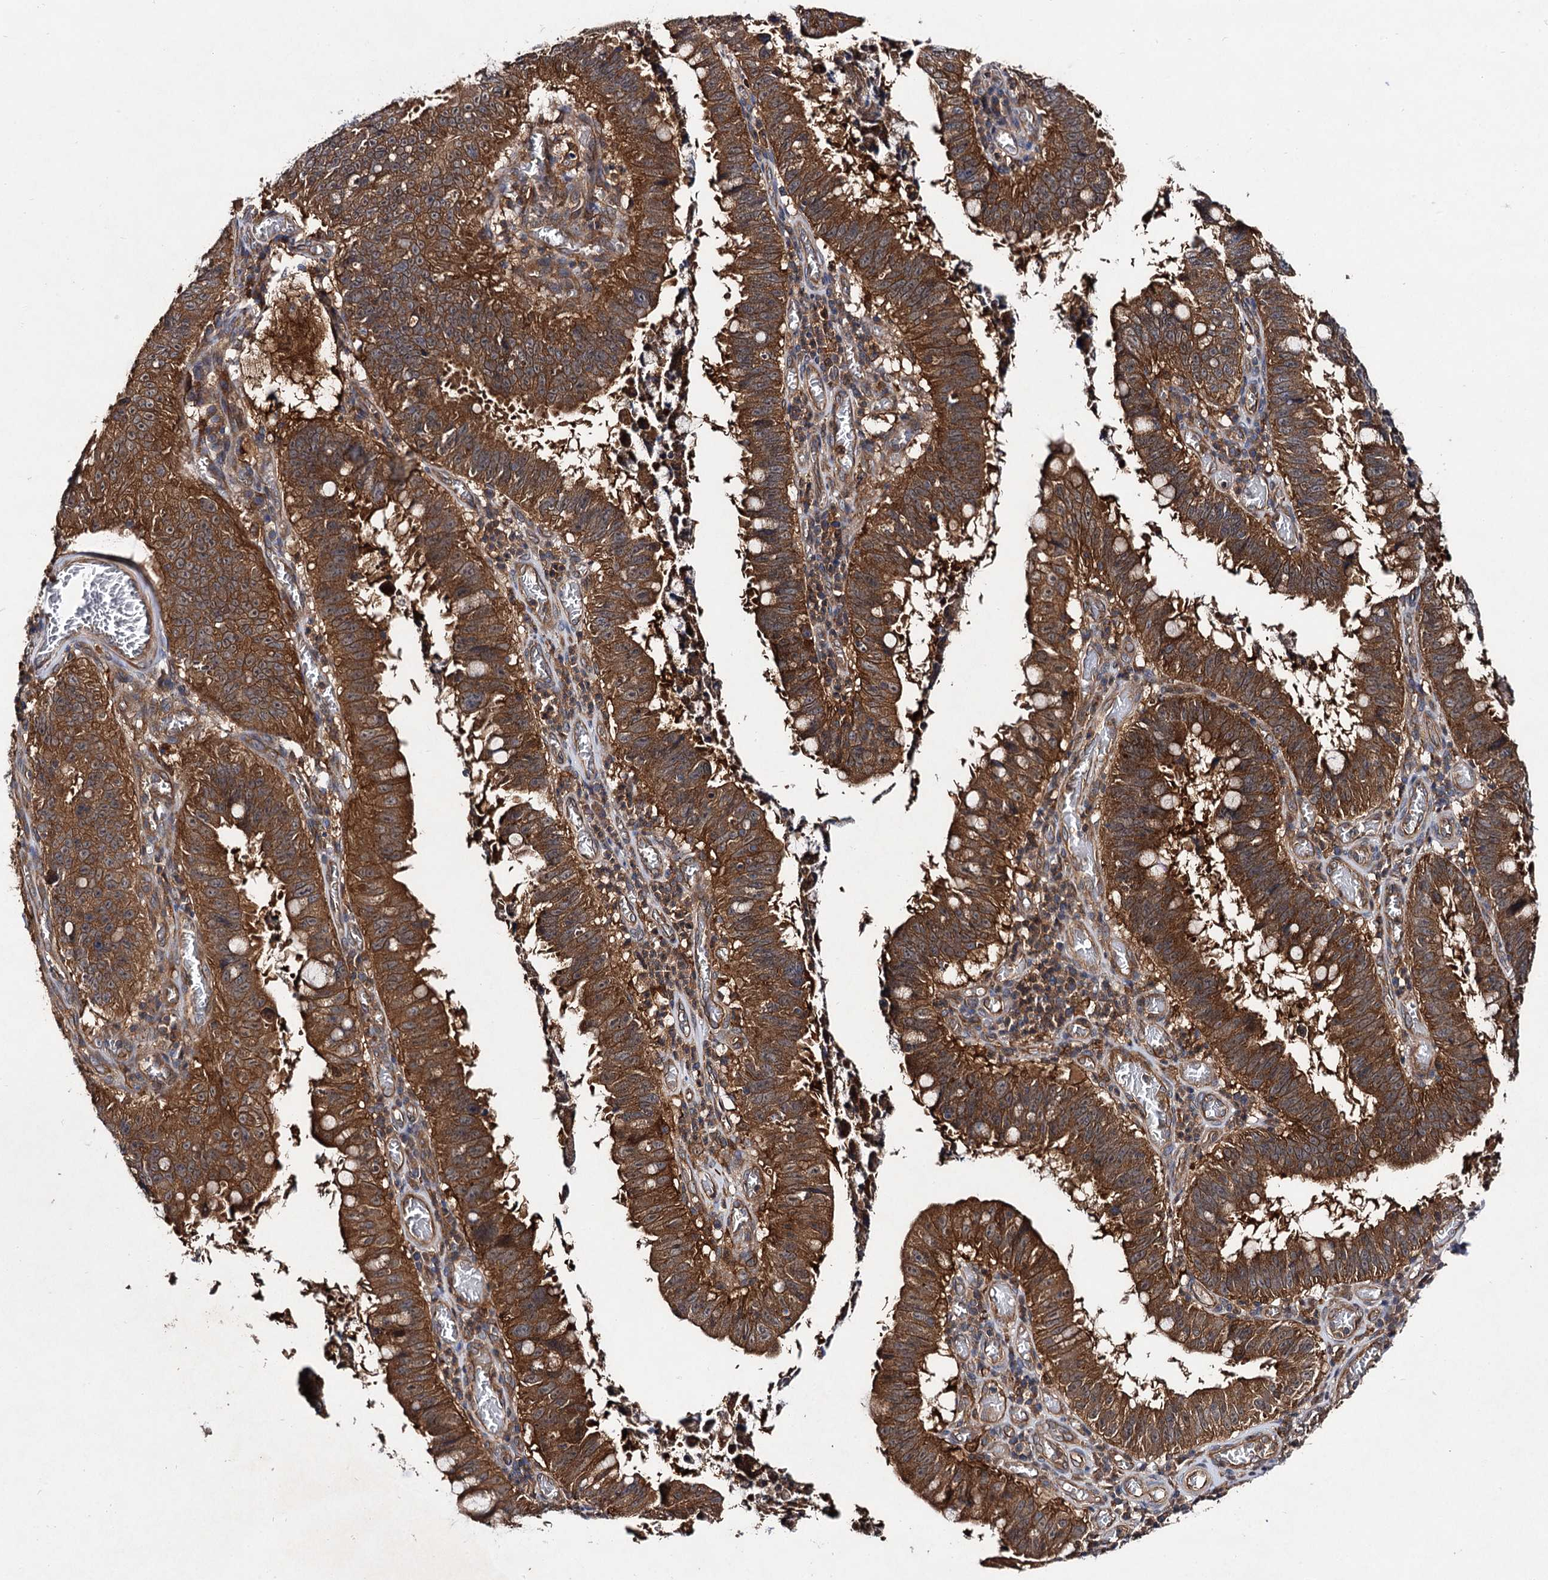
{"staining": {"intensity": "strong", "quantity": ">75%", "location": "cytoplasmic/membranous"}, "tissue": "stomach cancer", "cell_type": "Tumor cells", "image_type": "cancer", "snomed": [{"axis": "morphology", "description": "Adenocarcinoma, NOS"}, {"axis": "topography", "description": "Stomach"}], "caption": "High-power microscopy captured an immunohistochemistry (IHC) micrograph of stomach adenocarcinoma, revealing strong cytoplasmic/membranous expression in approximately >75% of tumor cells.", "gene": "VPS29", "patient": {"sex": "male", "age": 59}}